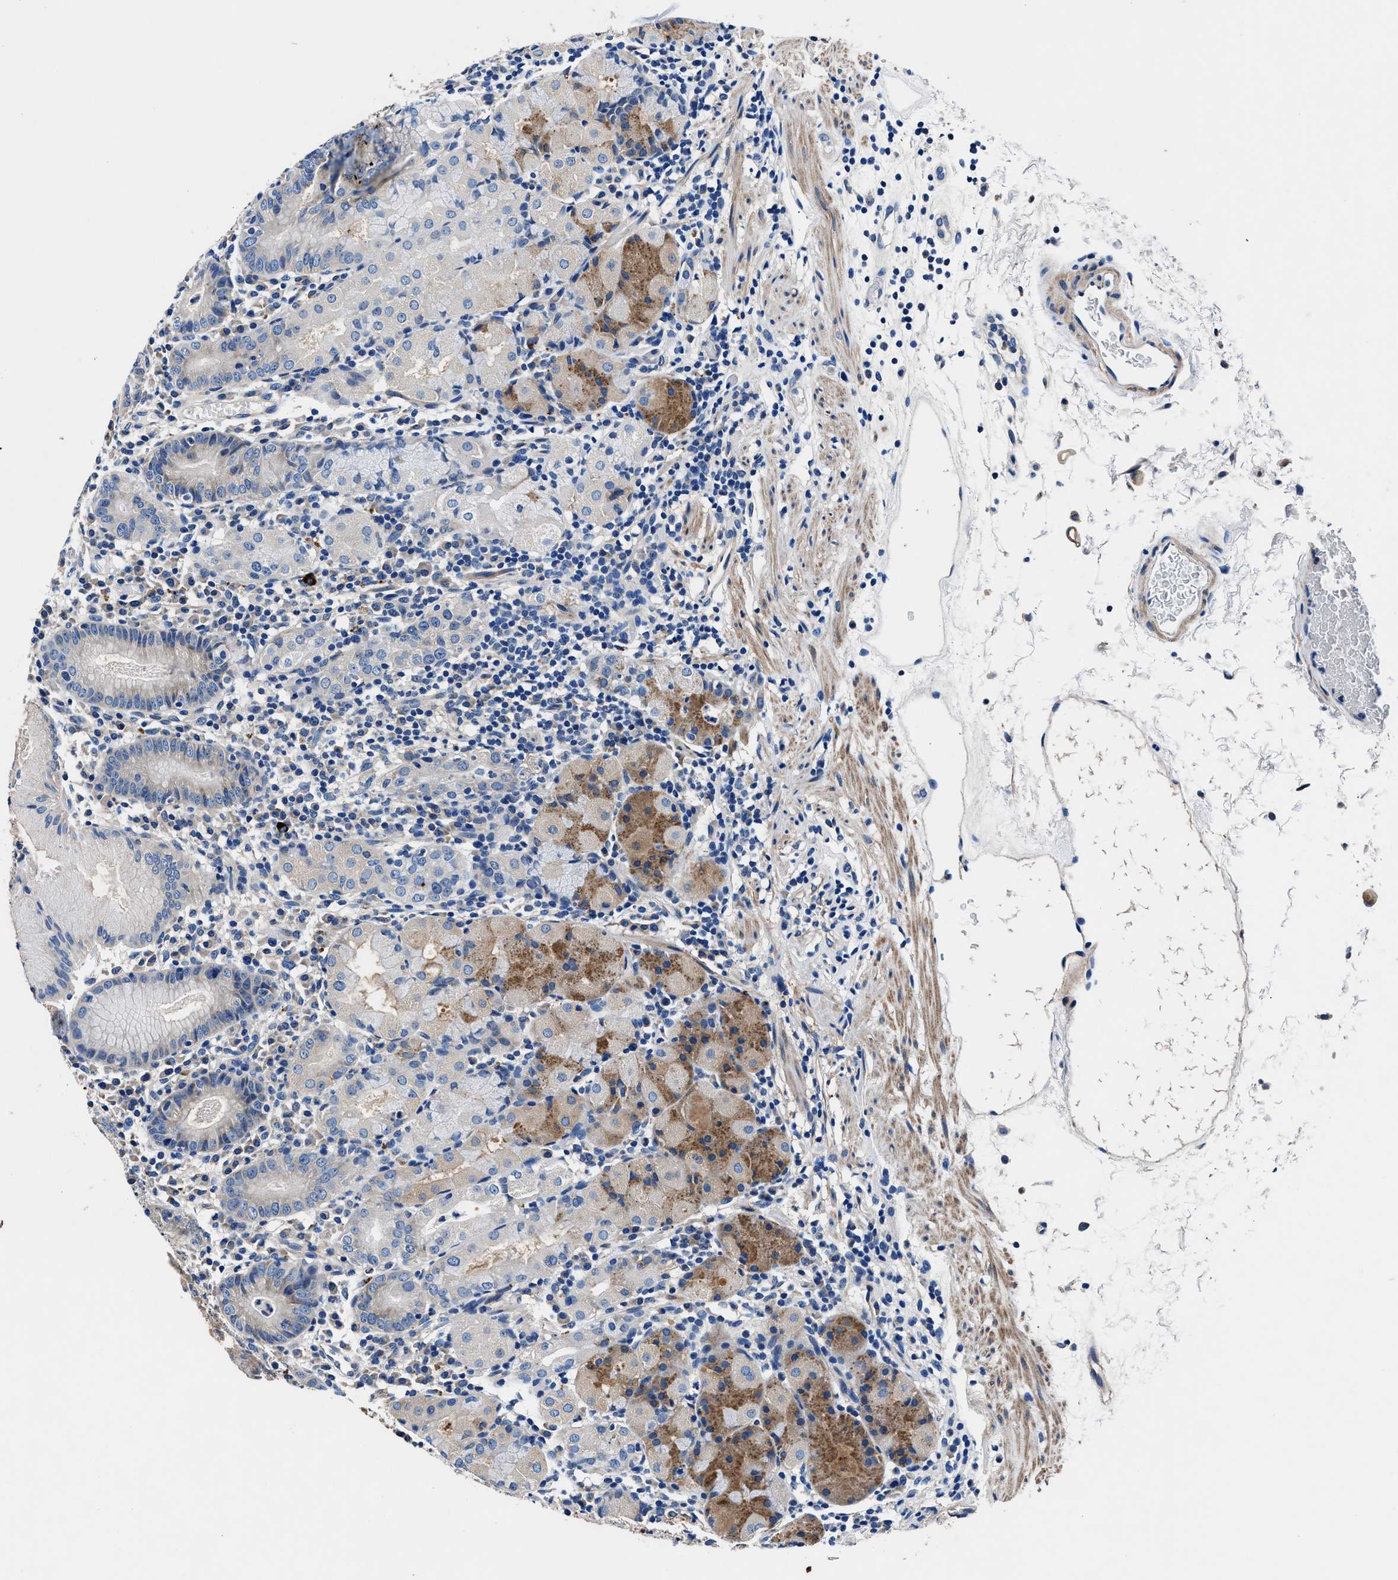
{"staining": {"intensity": "moderate", "quantity": "<25%", "location": "cytoplasmic/membranous"}, "tissue": "stomach", "cell_type": "Glandular cells", "image_type": "normal", "snomed": [{"axis": "morphology", "description": "Normal tissue, NOS"}, {"axis": "topography", "description": "Stomach"}, {"axis": "topography", "description": "Stomach, lower"}], "caption": "A brown stain shows moderate cytoplasmic/membranous expression of a protein in glandular cells of normal stomach.", "gene": "NEU1", "patient": {"sex": "female", "age": 75}}